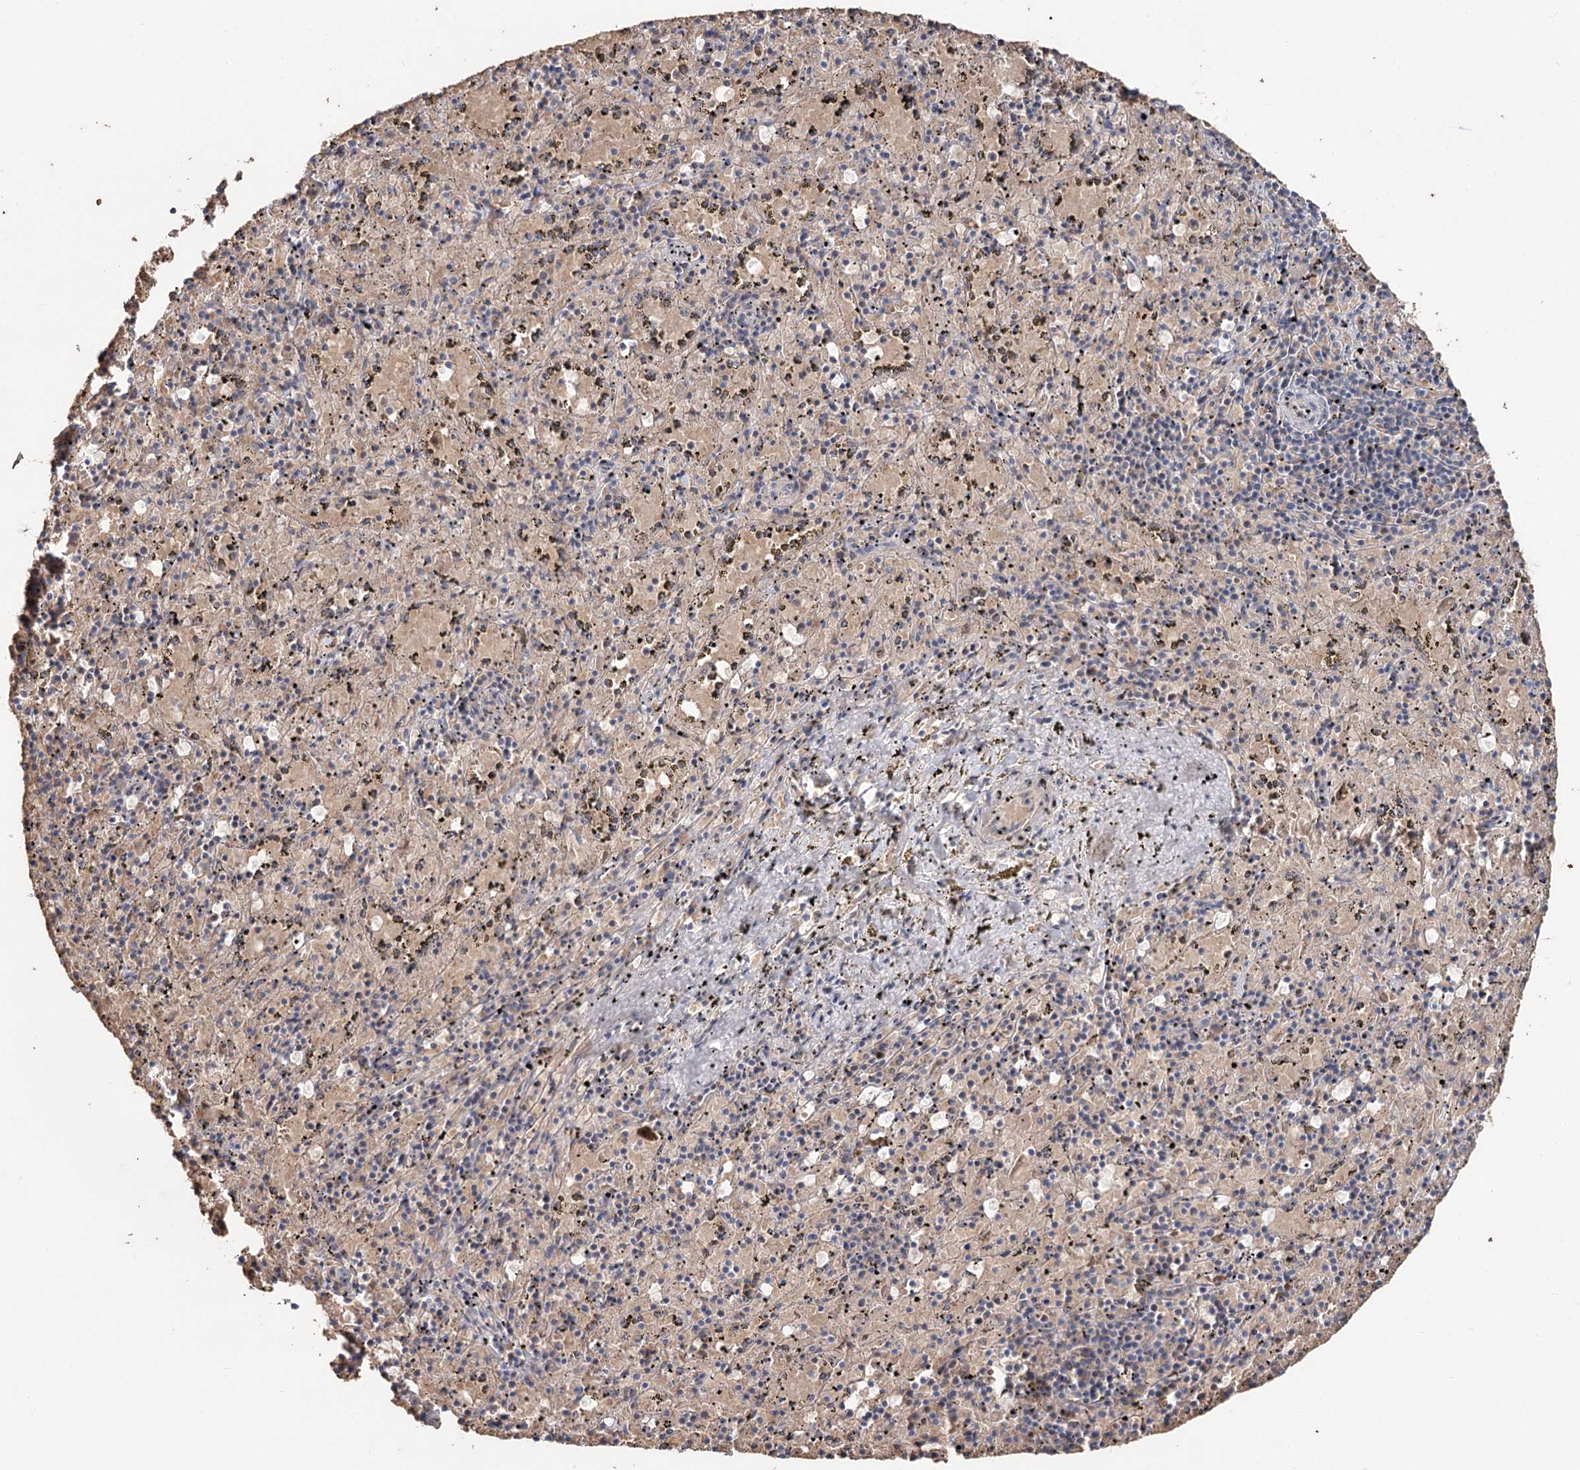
{"staining": {"intensity": "negative", "quantity": "none", "location": "none"}, "tissue": "spleen", "cell_type": "Cells in red pulp", "image_type": "normal", "snomed": [{"axis": "morphology", "description": "Normal tissue, NOS"}, {"axis": "topography", "description": "Spleen"}], "caption": "The immunohistochemistry photomicrograph has no significant staining in cells in red pulp of spleen.", "gene": "FBXO7", "patient": {"sex": "male", "age": 11}}